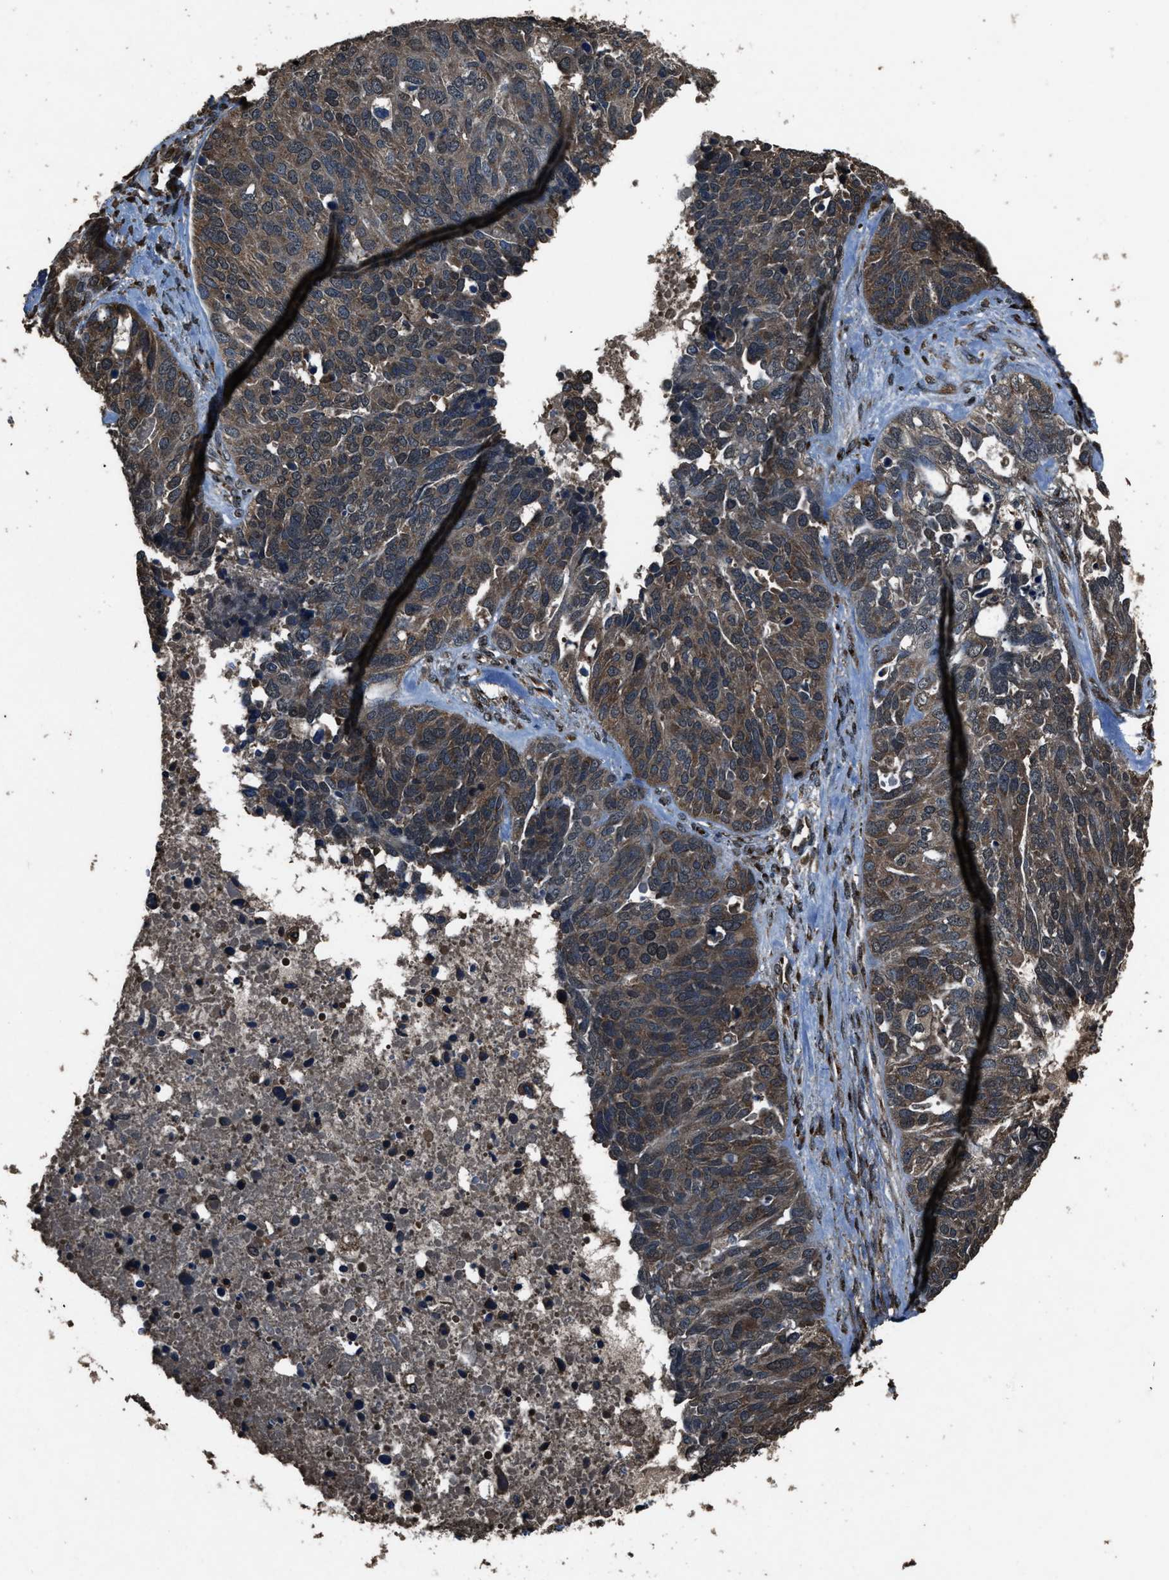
{"staining": {"intensity": "moderate", "quantity": "25%-75%", "location": "cytoplasmic/membranous"}, "tissue": "ovarian cancer", "cell_type": "Tumor cells", "image_type": "cancer", "snomed": [{"axis": "morphology", "description": "Cystadenocarcinoma, serous, NOS"}, {"axis": "topography", "description": "Ovary"}], "caption": "Protein positivity by immunohistochemistry exhibits moderate cytoplasmic/membranous expression in about 25%-75% of tumor cells in serous cystadenocarcinoma (ovarian).", "gene": "SLC38A10", "patient": {"sex": "female", "age": 44}}